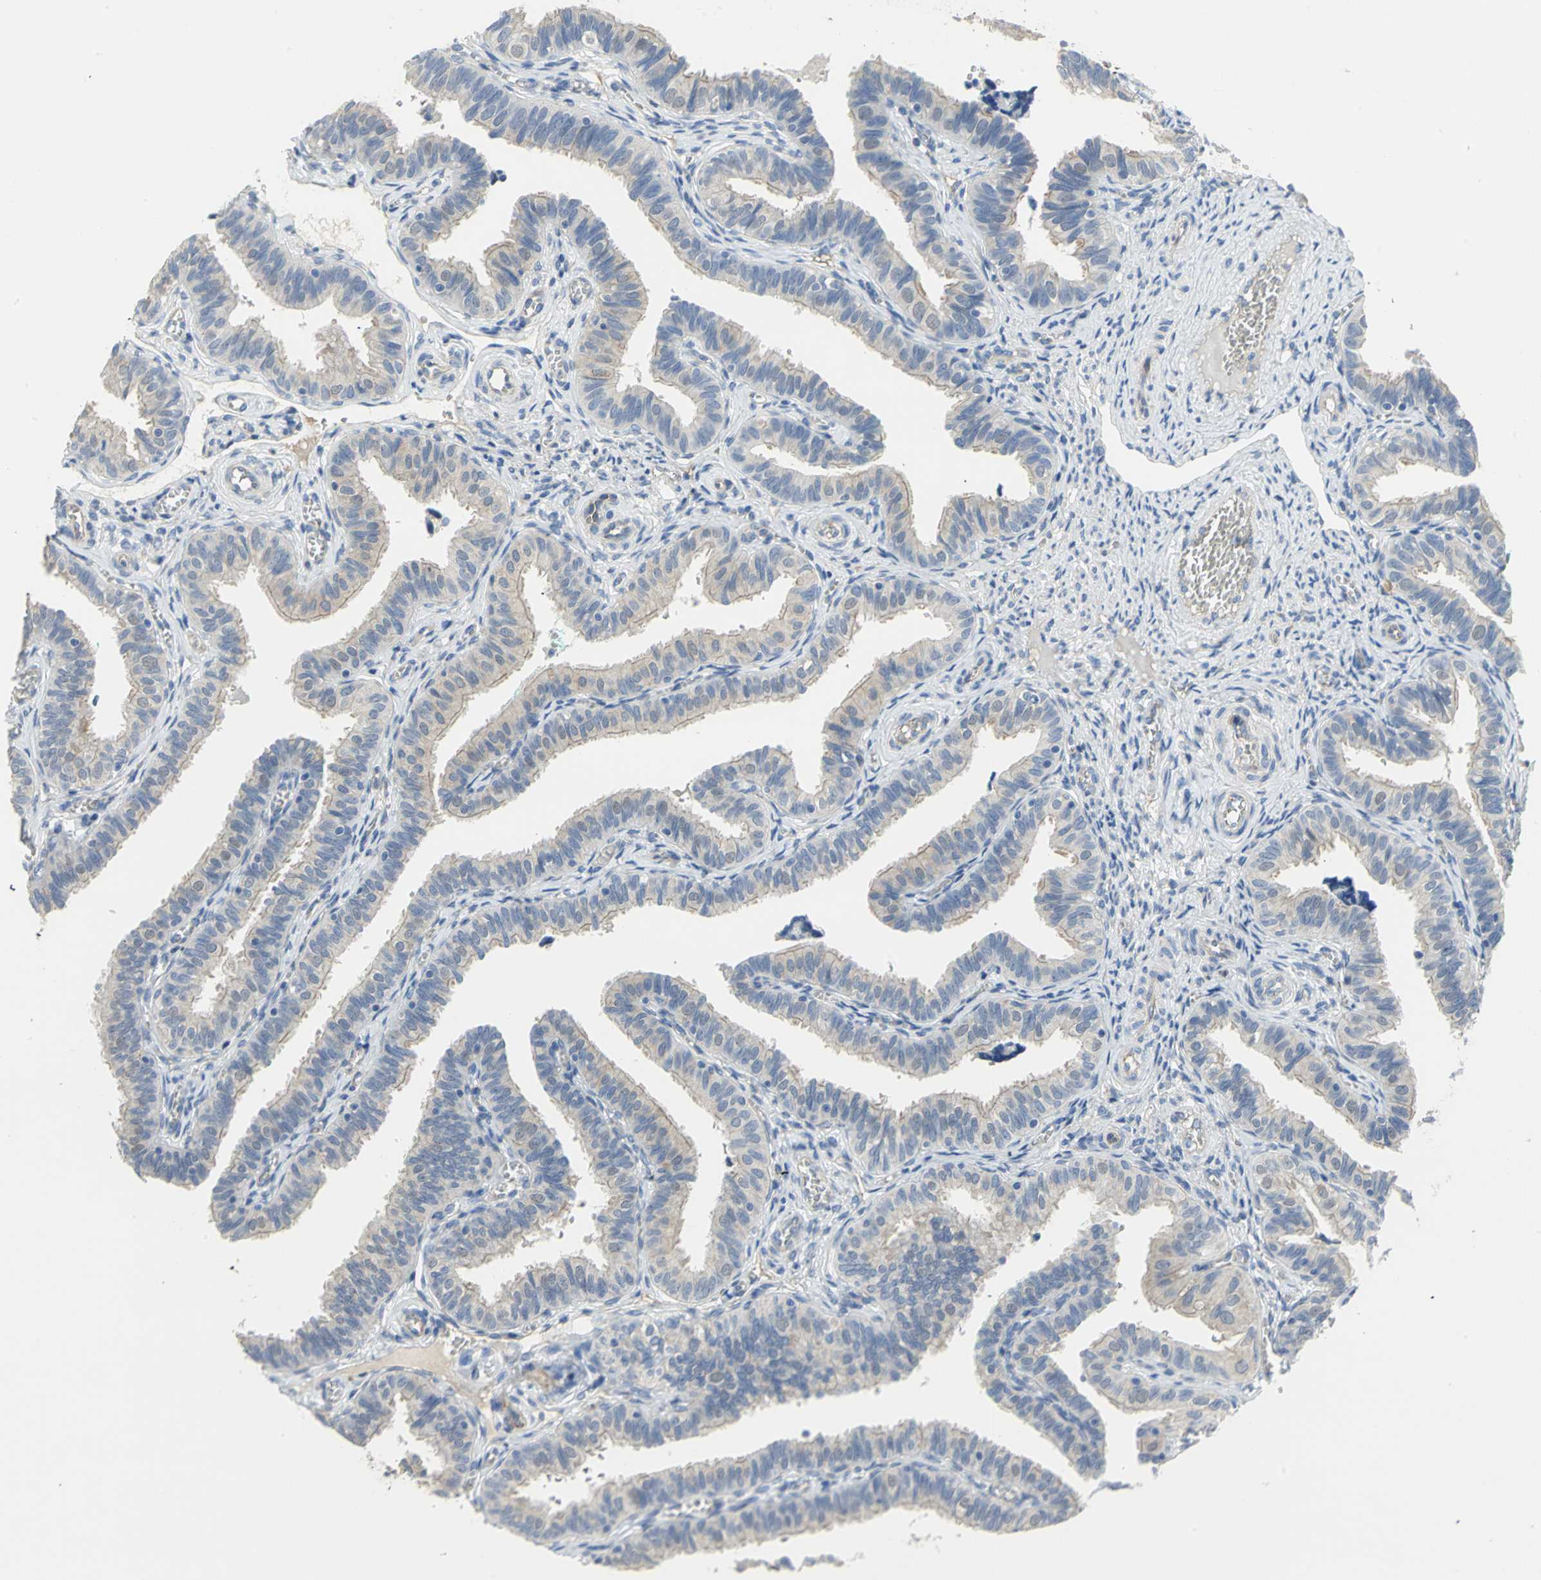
{"staining": {"intensity": "weak", "quantity": ">75%", "location": "cytoplasmic/membranous"}, "tissue": "fallopian tube", "cell_type": "Glandular cells", "image_type": "normal", "snomed": [{"axis": "morphology", "description": "Normal tissue, NOS"}, {"axis": "topography", "description": "Fallopian tube"}], "caption": "This photomicrograph exhibits immunohistochemistry (IHC) staining of normal human fallopian tube, with low weak cytoplasmic/membranous staining in approximately >75% of glandular cells.", "gene": "HTR1F", "patient": {"sex": "female", "age": 46}}